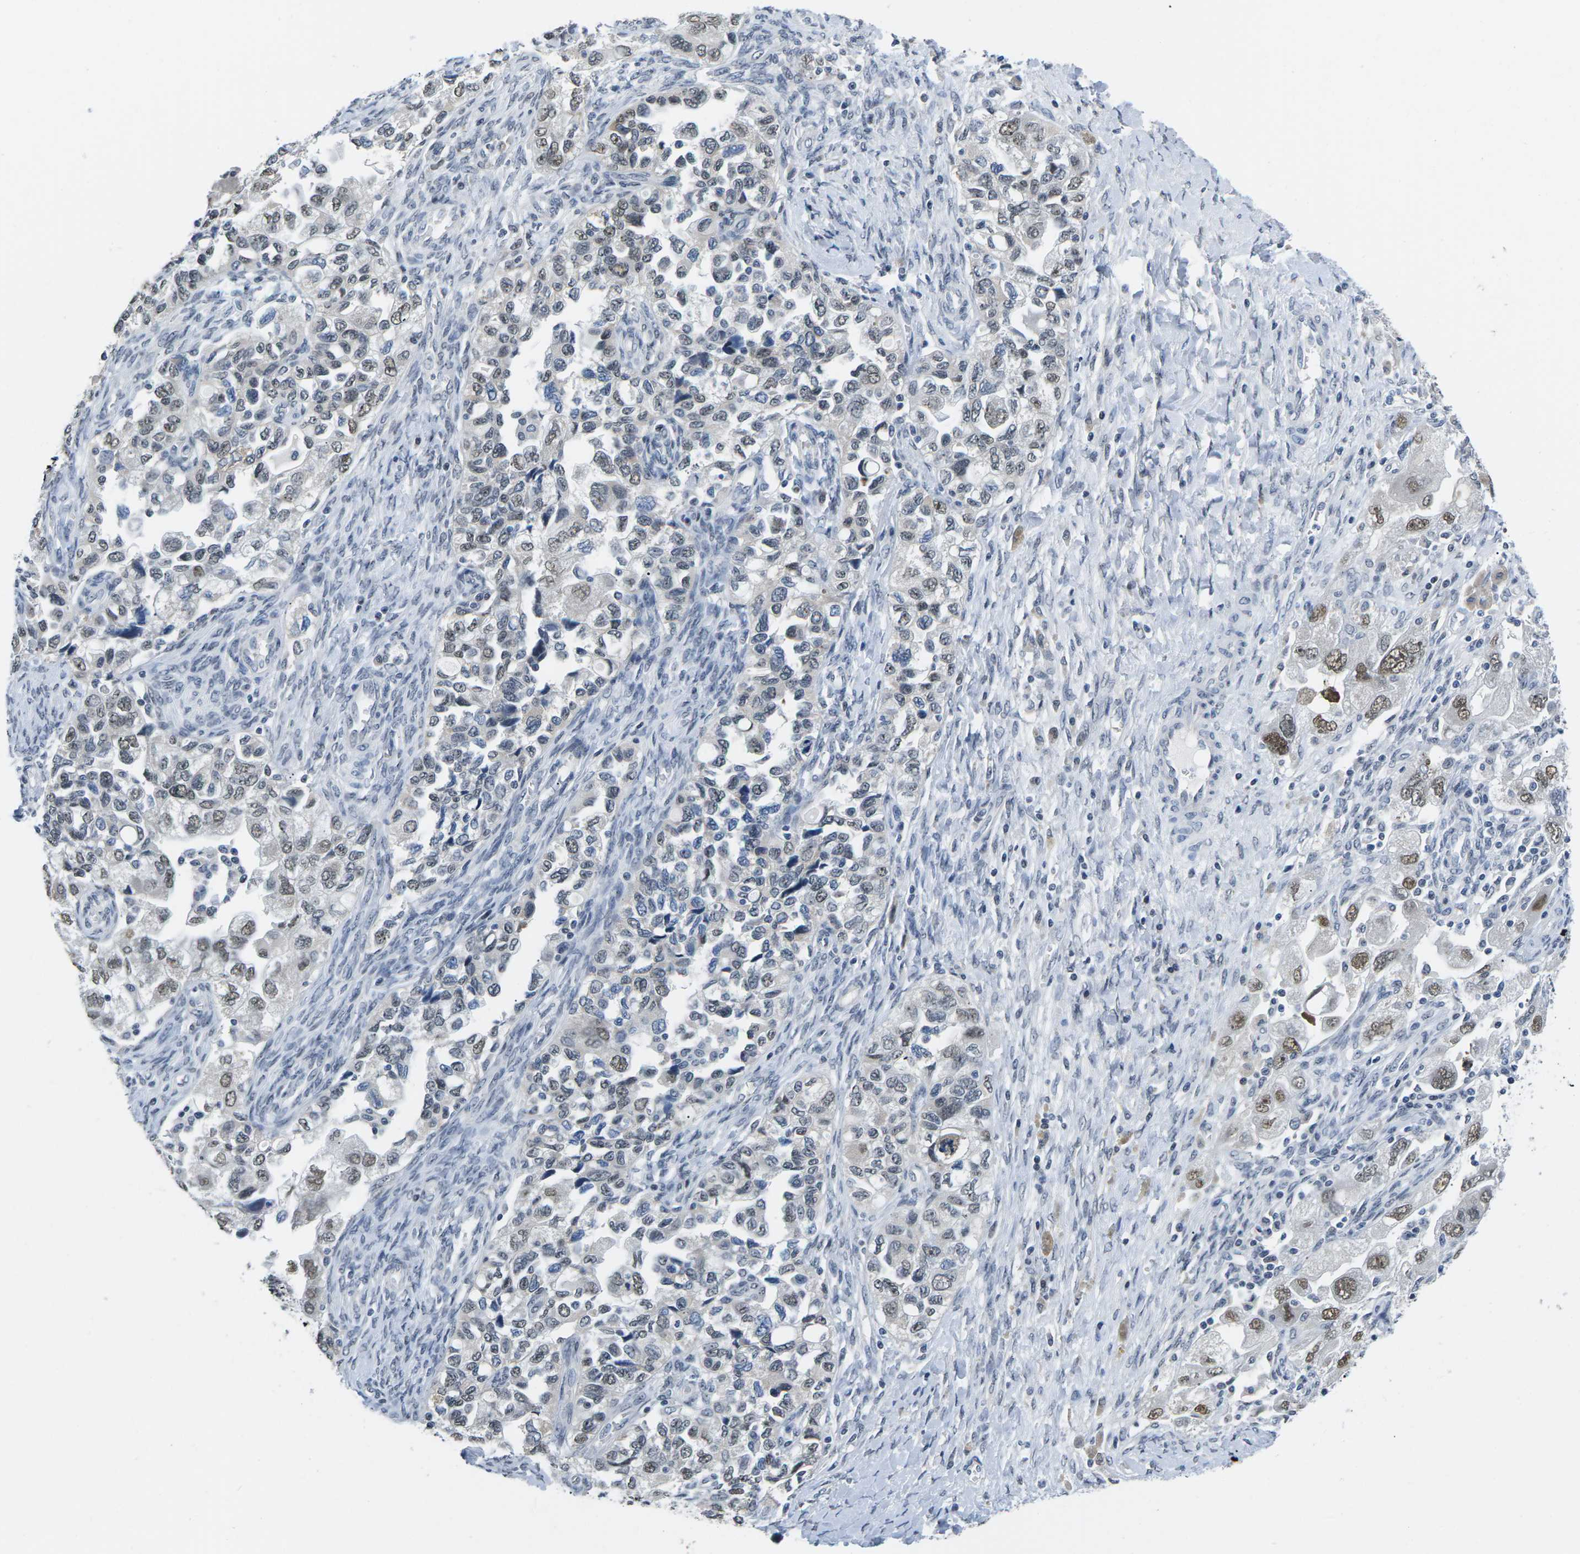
{"staining": {"intensity": "moderate", "quantity": "25%-75%", "location": "nuclear"}, "tissue": "ovarian cancer", "cell_type": "Tumor cells", "image_type": "cancer", "snomed": [{"axis": "morphology", "description": "Carcinoma, NOS"}, {"axis": "morphology", "description": "Cystadenocarcinoma, serous, NOS"}, {"axis": "topography", "description": "Ovary"}], "caption": "Ovarian cancer stained with a protein marker demonstrates moderate staining in tumor cells.", "gene": "NSRP1", "patient": {"sex": "female", "age": 69}}